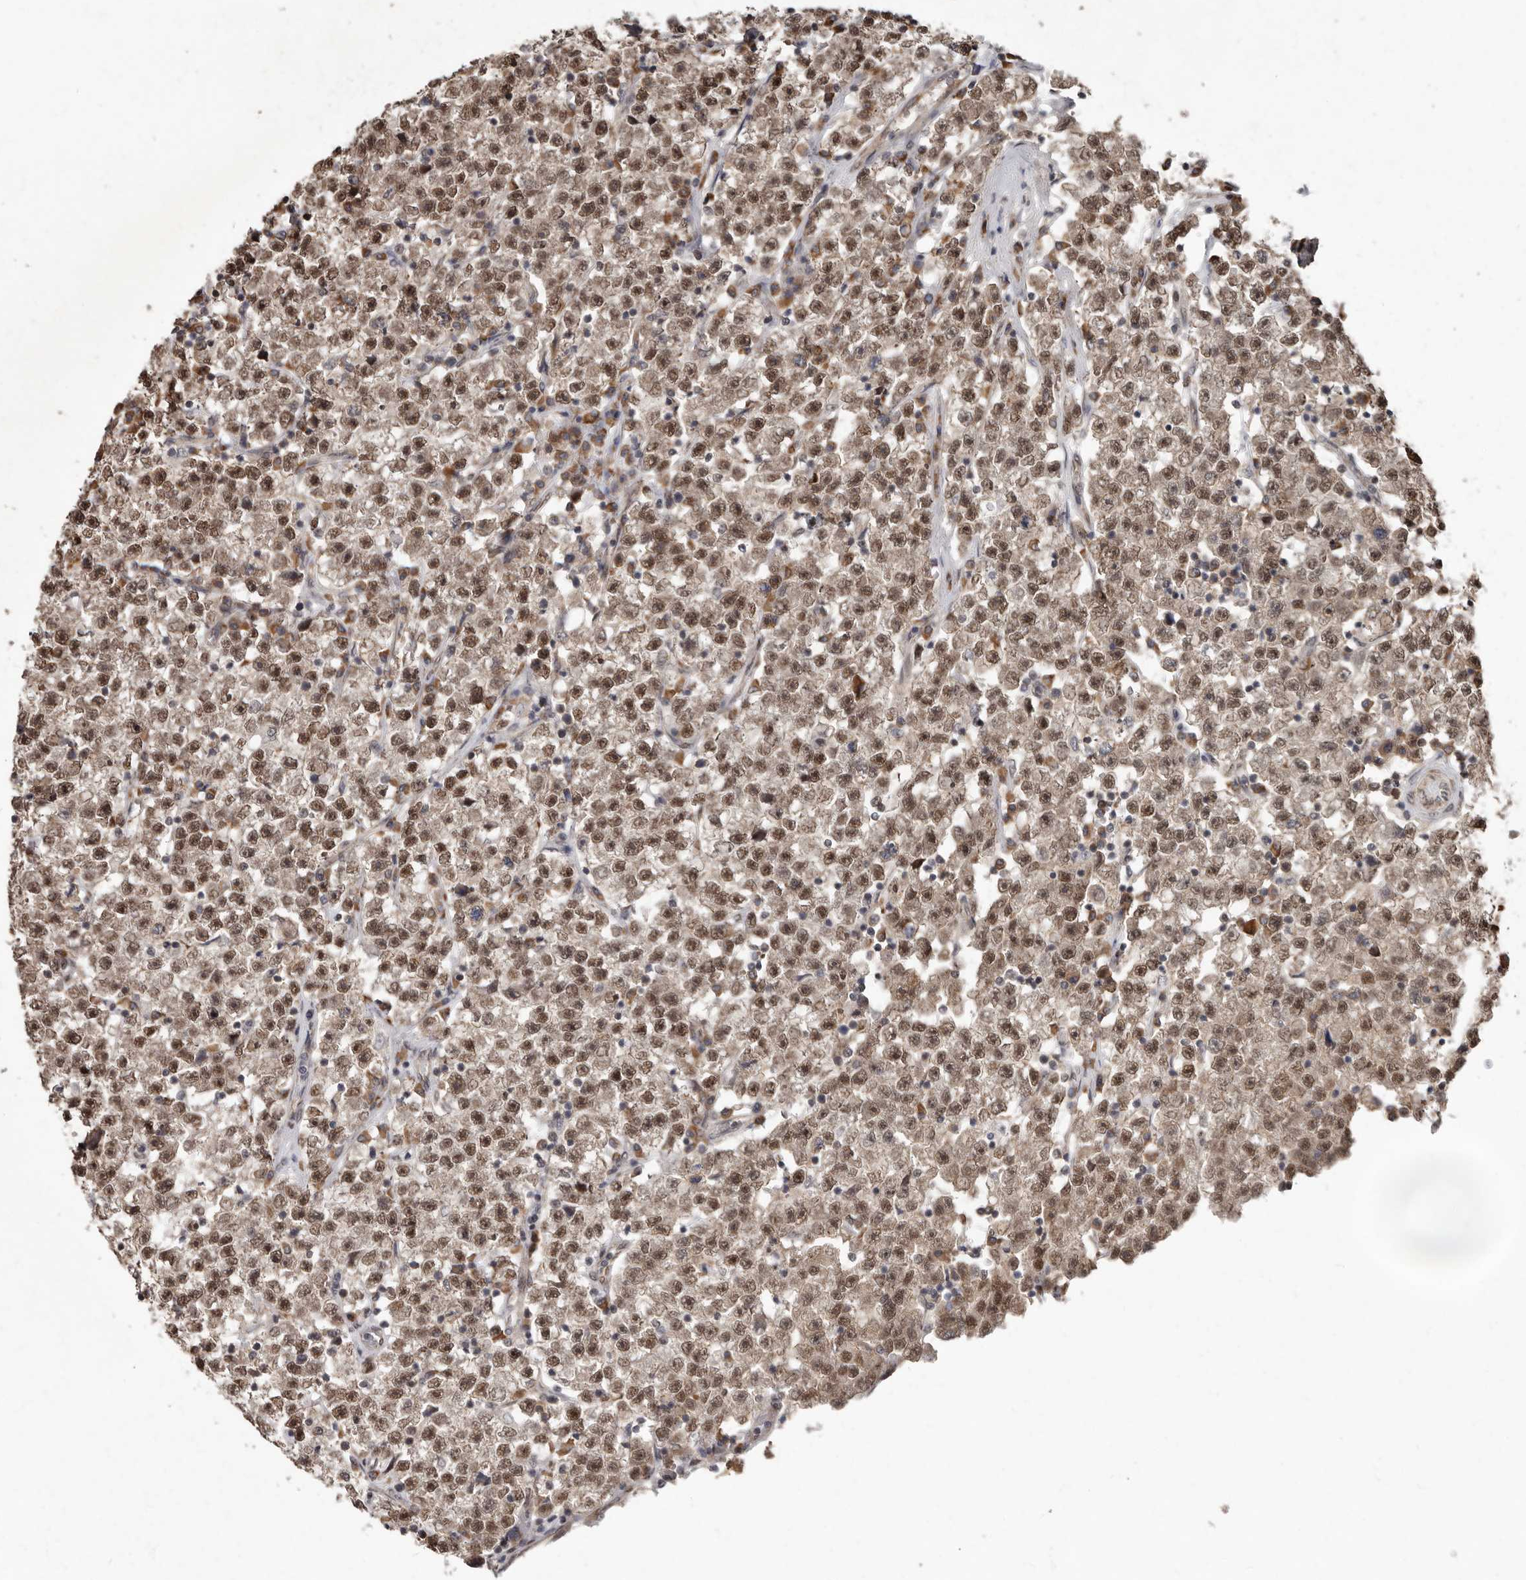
{"staining": {"intensity": "moderate", "quantity": ">75%", "location": "nuclear"}, "tissue": "testis cancer", "cell_type": "Tumor cells", "image_type": "cancer", "snomed": [{"axis": "morphology", "description": "Seminoma, NOS"}, {"axis": "topography", "description": "Testis"}], "caption": "Seminoma (testis) stained with a protein marker shows moderate staining in tumor cells.", "gene": "LRGUK", "patient": {"sex": "male", "age": 22}}